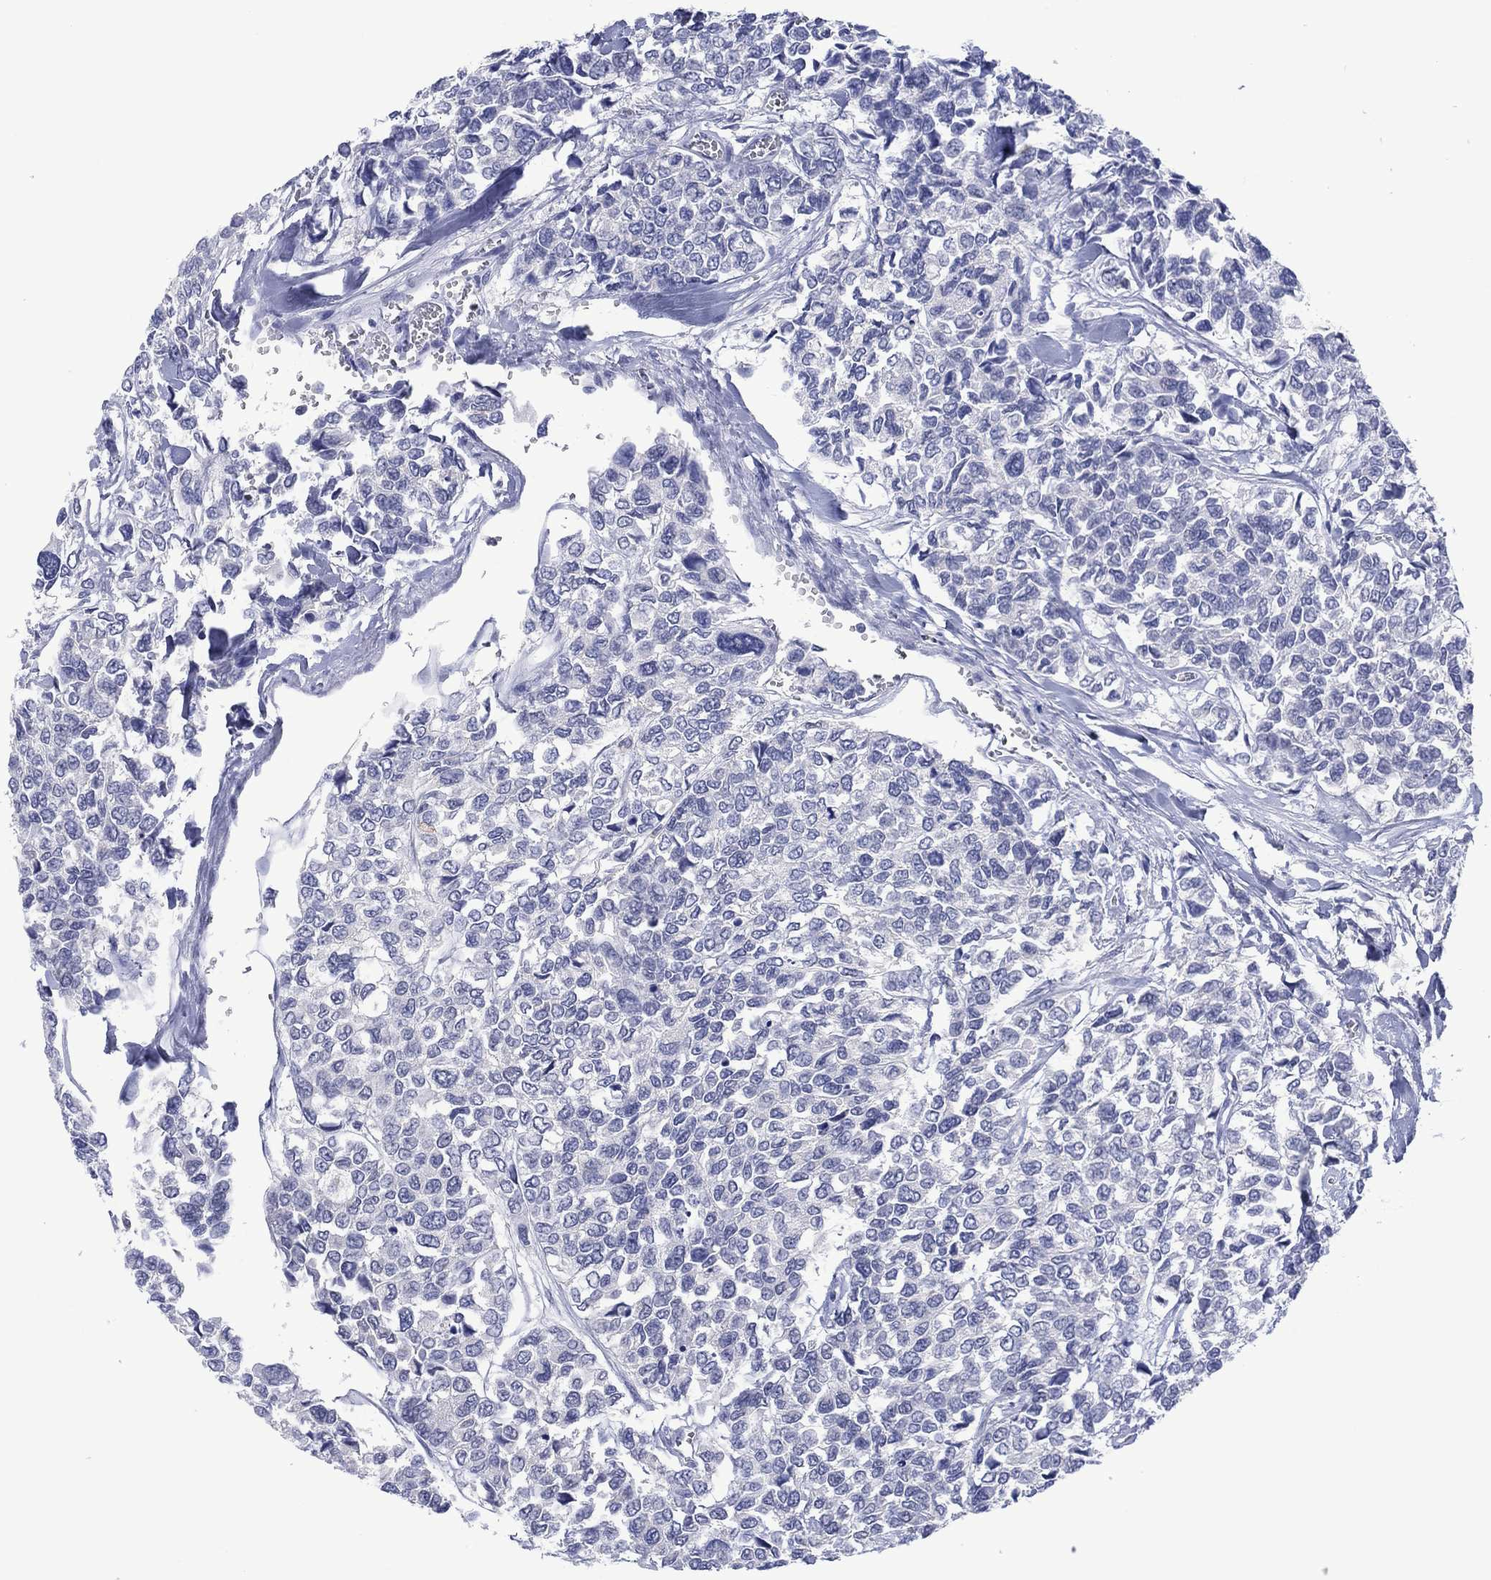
{"staining": {"intensity": "negative", "quantity": "none", "location": "none"}, "tissue": "urothelial cancer", "cell_type": "Tumor cells", "image_type": "cancer", "snomed": [{"axis": "morphology", "description": "Urothelial carcinoma, High grade"}, {"axis": "topography", "description": "Urinary bladder"}], "caption": "The micrograph shows no significant positivity in tumor cells of high-grade urothelial carcinoma.", "gene": "FER1L6", "patient": {"sex": "male", "age": 77}}